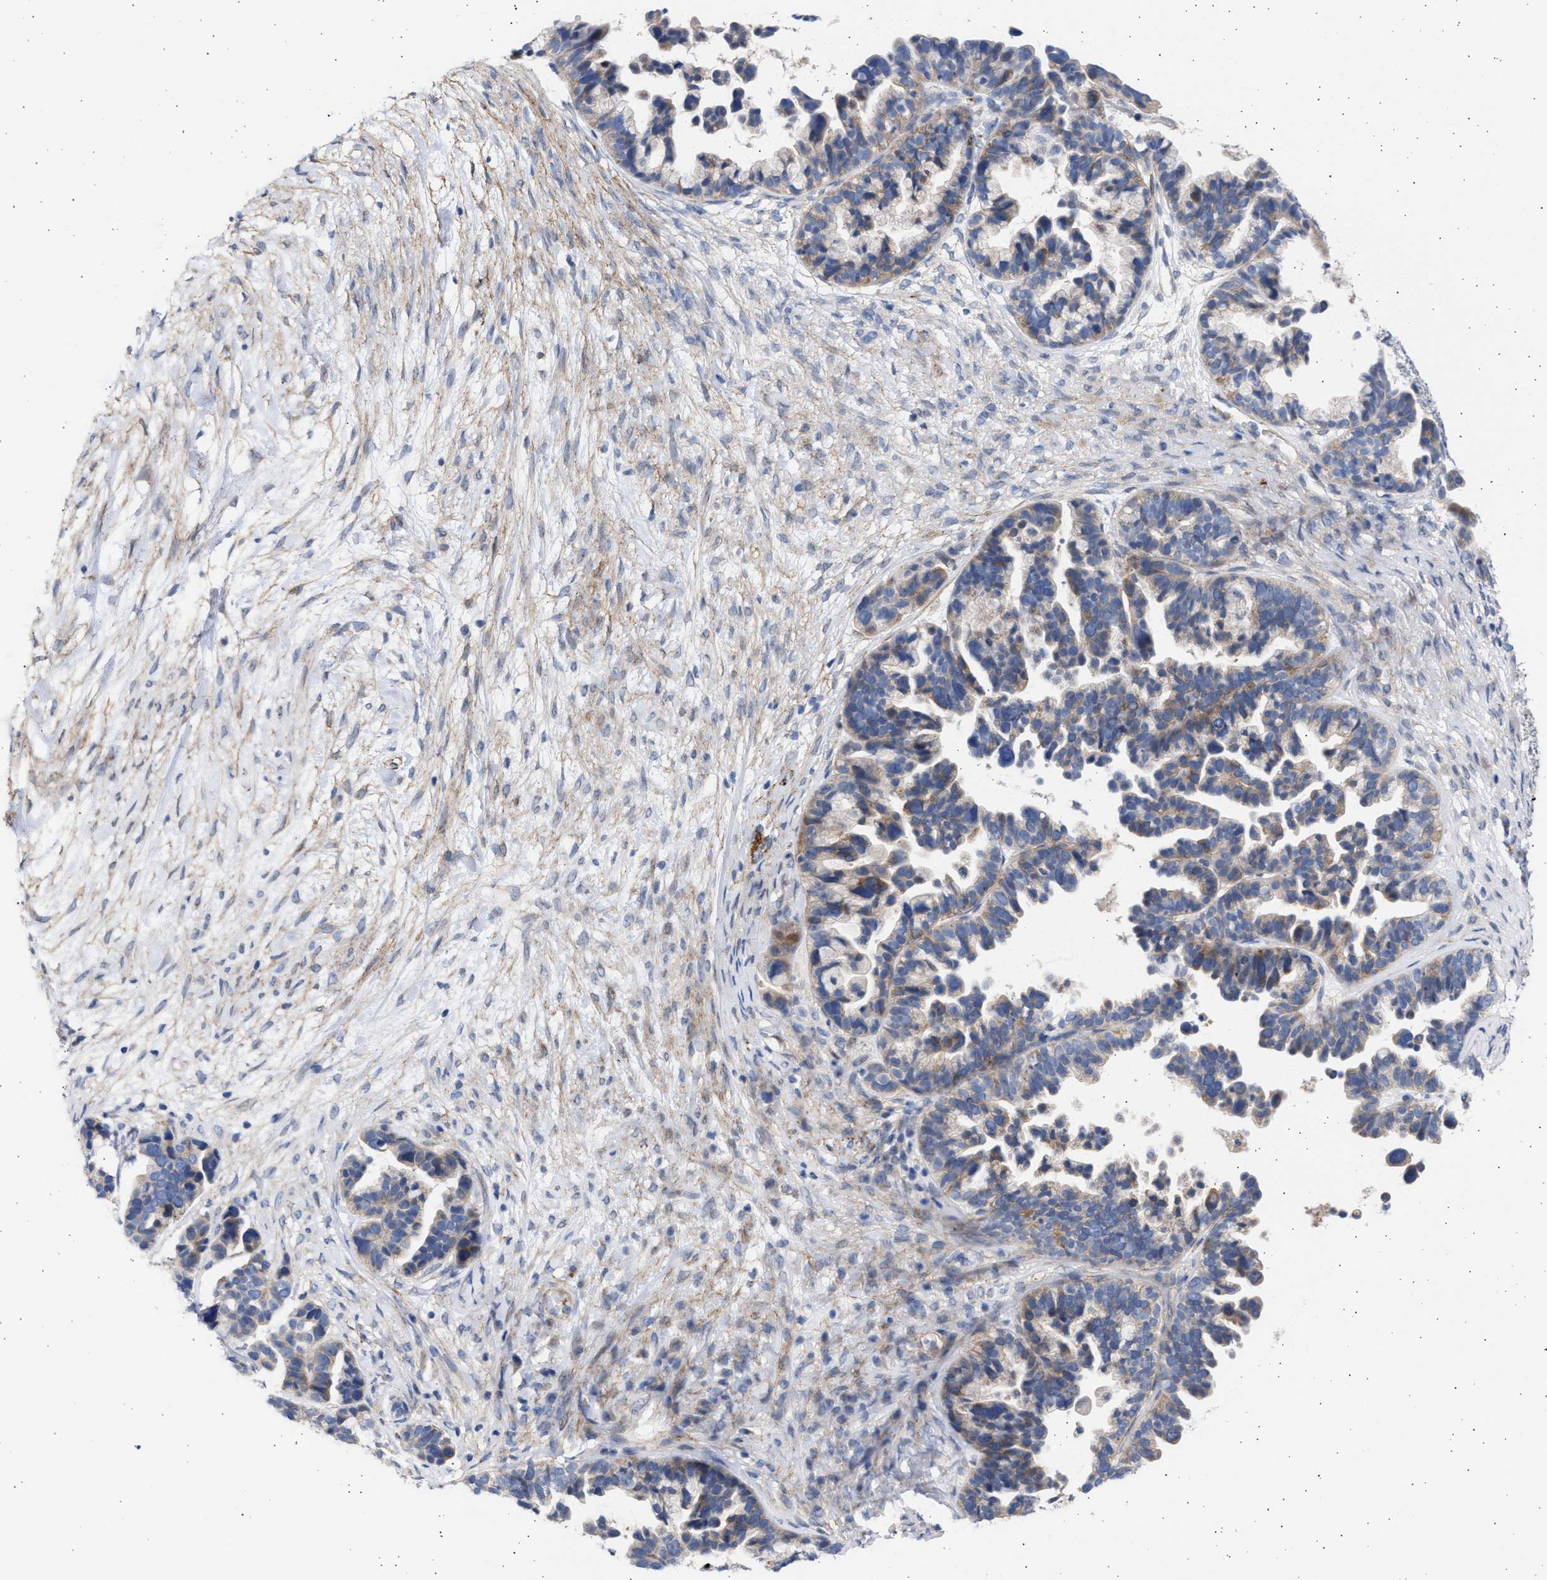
{"staining": {"intensity": "weak", "quantity": "25%-75%", "location": "cytoplasmic/membranous"}, "tissue": "ovarian cancer", "cell_type": "Tumor cells", "image_type": "cancer", "snomed": [{"axis": "morphology", "description": "Cystadenocarcinoma, serous, NOS"}, {"axis": "topography", "description": "Ovary"}], "caption": "Protein staining reveals weak cytoplasmic/membranous staining in approximately 25%-75% of tumor cells in ovarian cancer.", "gene": "NBR1", "patient": {"sex": "female", "age": 56}}